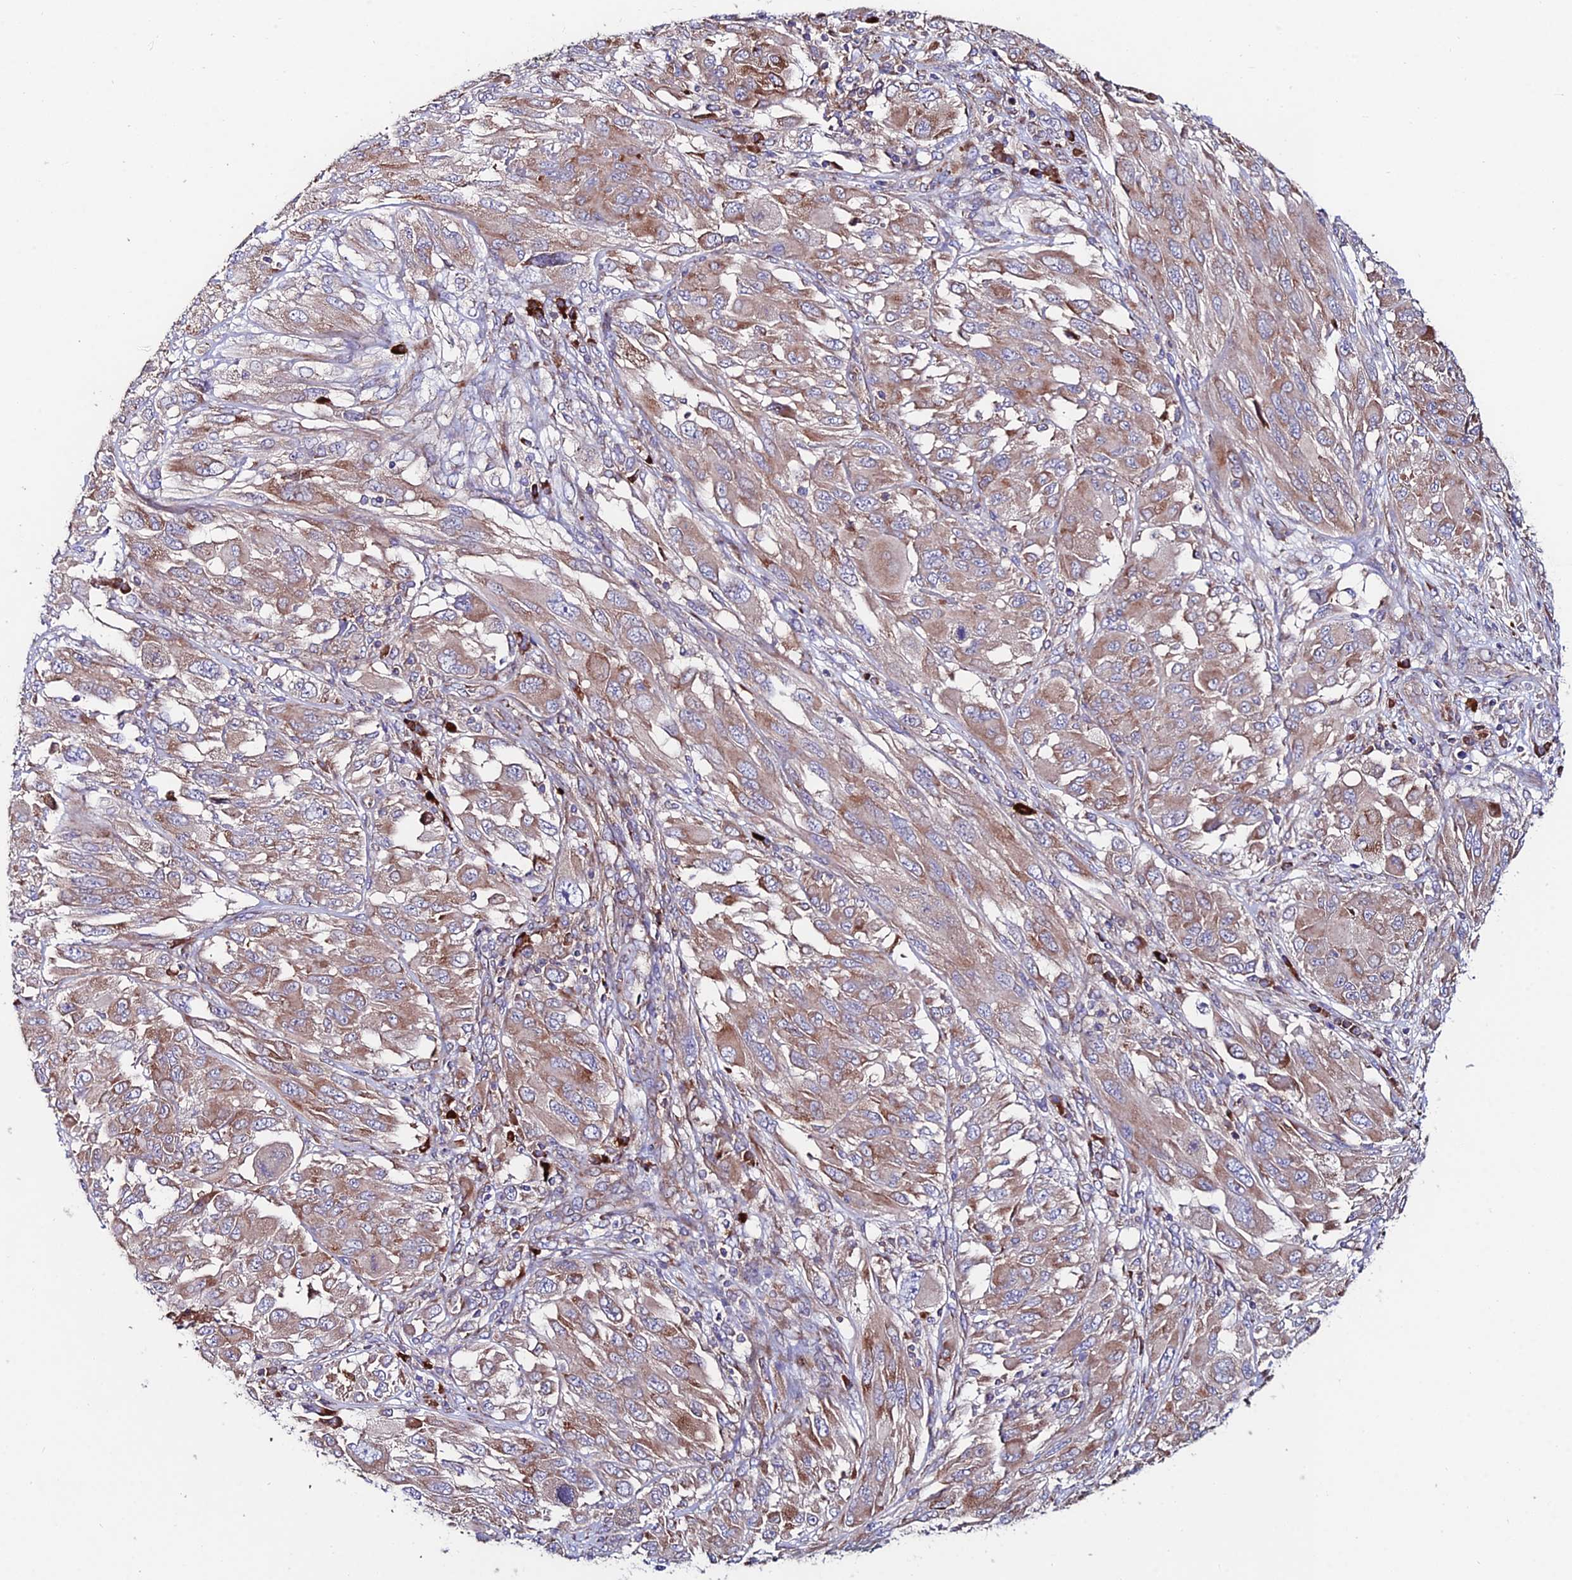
{"staining": {"intensity": "moderate", "quantity": "25%-75%", "location": "cytoplasmic/membranous"}, "tissue": "melanoma", "cell_type": "Tumor cells", "image_type": "cancer", "snomed": [{"axis": "morphology", "description": "Malignant melanoma, NOS"}, {"axis": "topography", "description": "Skin"}], "caption": "Immunohistochemical staining of human melanoma exhibits medium levels of moderate cytoplasmic/membranous protein expression in about 25%-75% of tumor cells. (brown staining indicates protein expression, while blue staining denotes nuclei).", "gene": "EIF3K", "patient": {"sex": "female", "age": 91}}